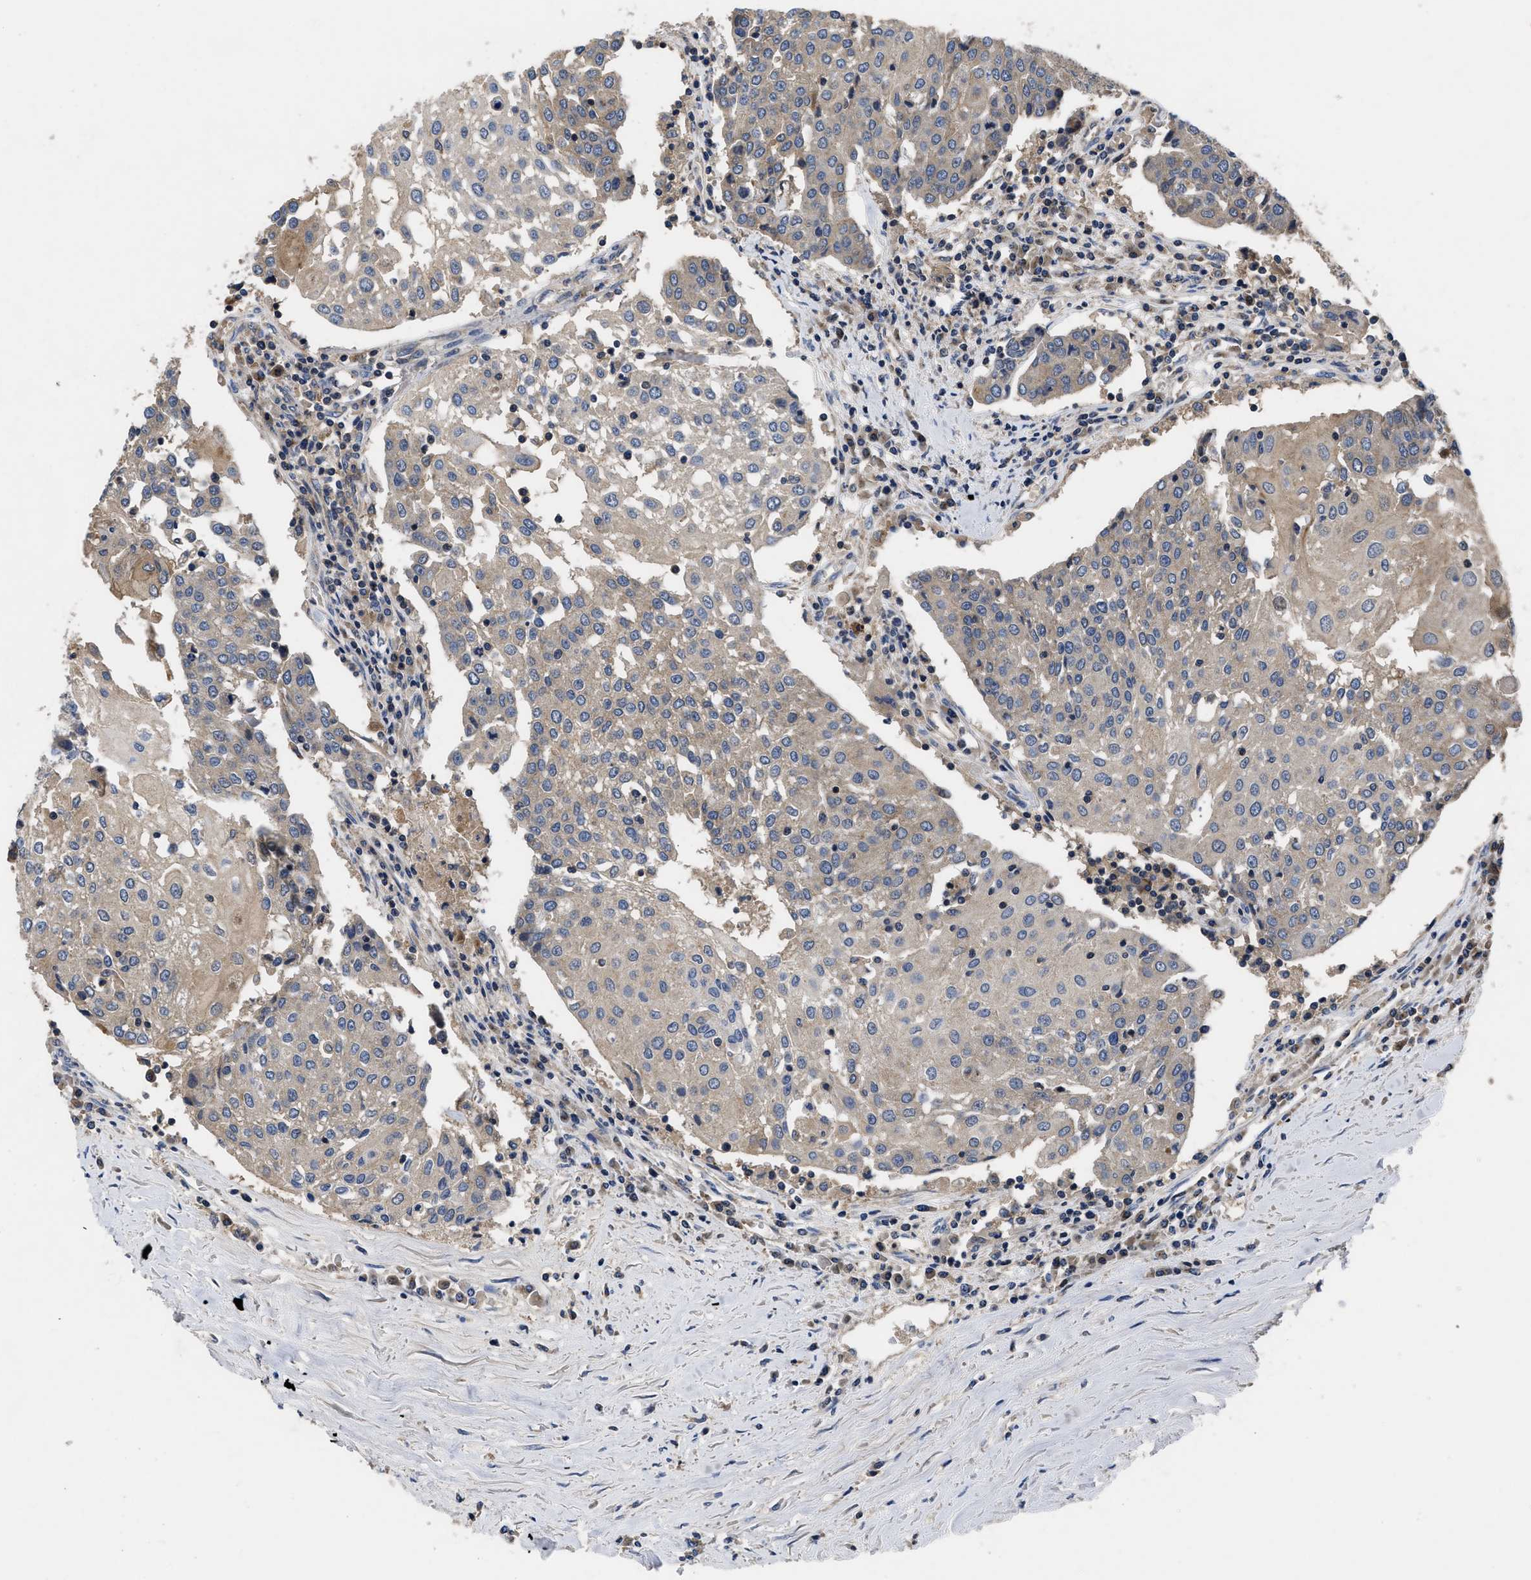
{"staining": {"intensity": "weak", "quantity": "25%-75%", "location": "cytoplasmic/membranous"}, "tissue": "urothelial cancer", "cell_type": "Tumor cells", "image_type": "cancer", "snomed": [{"axis": "morphology", "description": "Urothelial carcinoma, High grade"}, {"axis": "topography", "description": "Urinary bladder"}], "caption": "High-power microscopy captured an IHC micrograph of urothelial carcinoma (high-grade), revealing weak cytoplasmic/membranous staining in about 25%-75% of tumor cells. The staining was performed using DAB to visualize the protein expression in brown, while the nuclei were stained in blue with hematoxylin (Magnification: 20x).", "gene": "YBEY", "patient": {"sex": "female", "age": 85}}